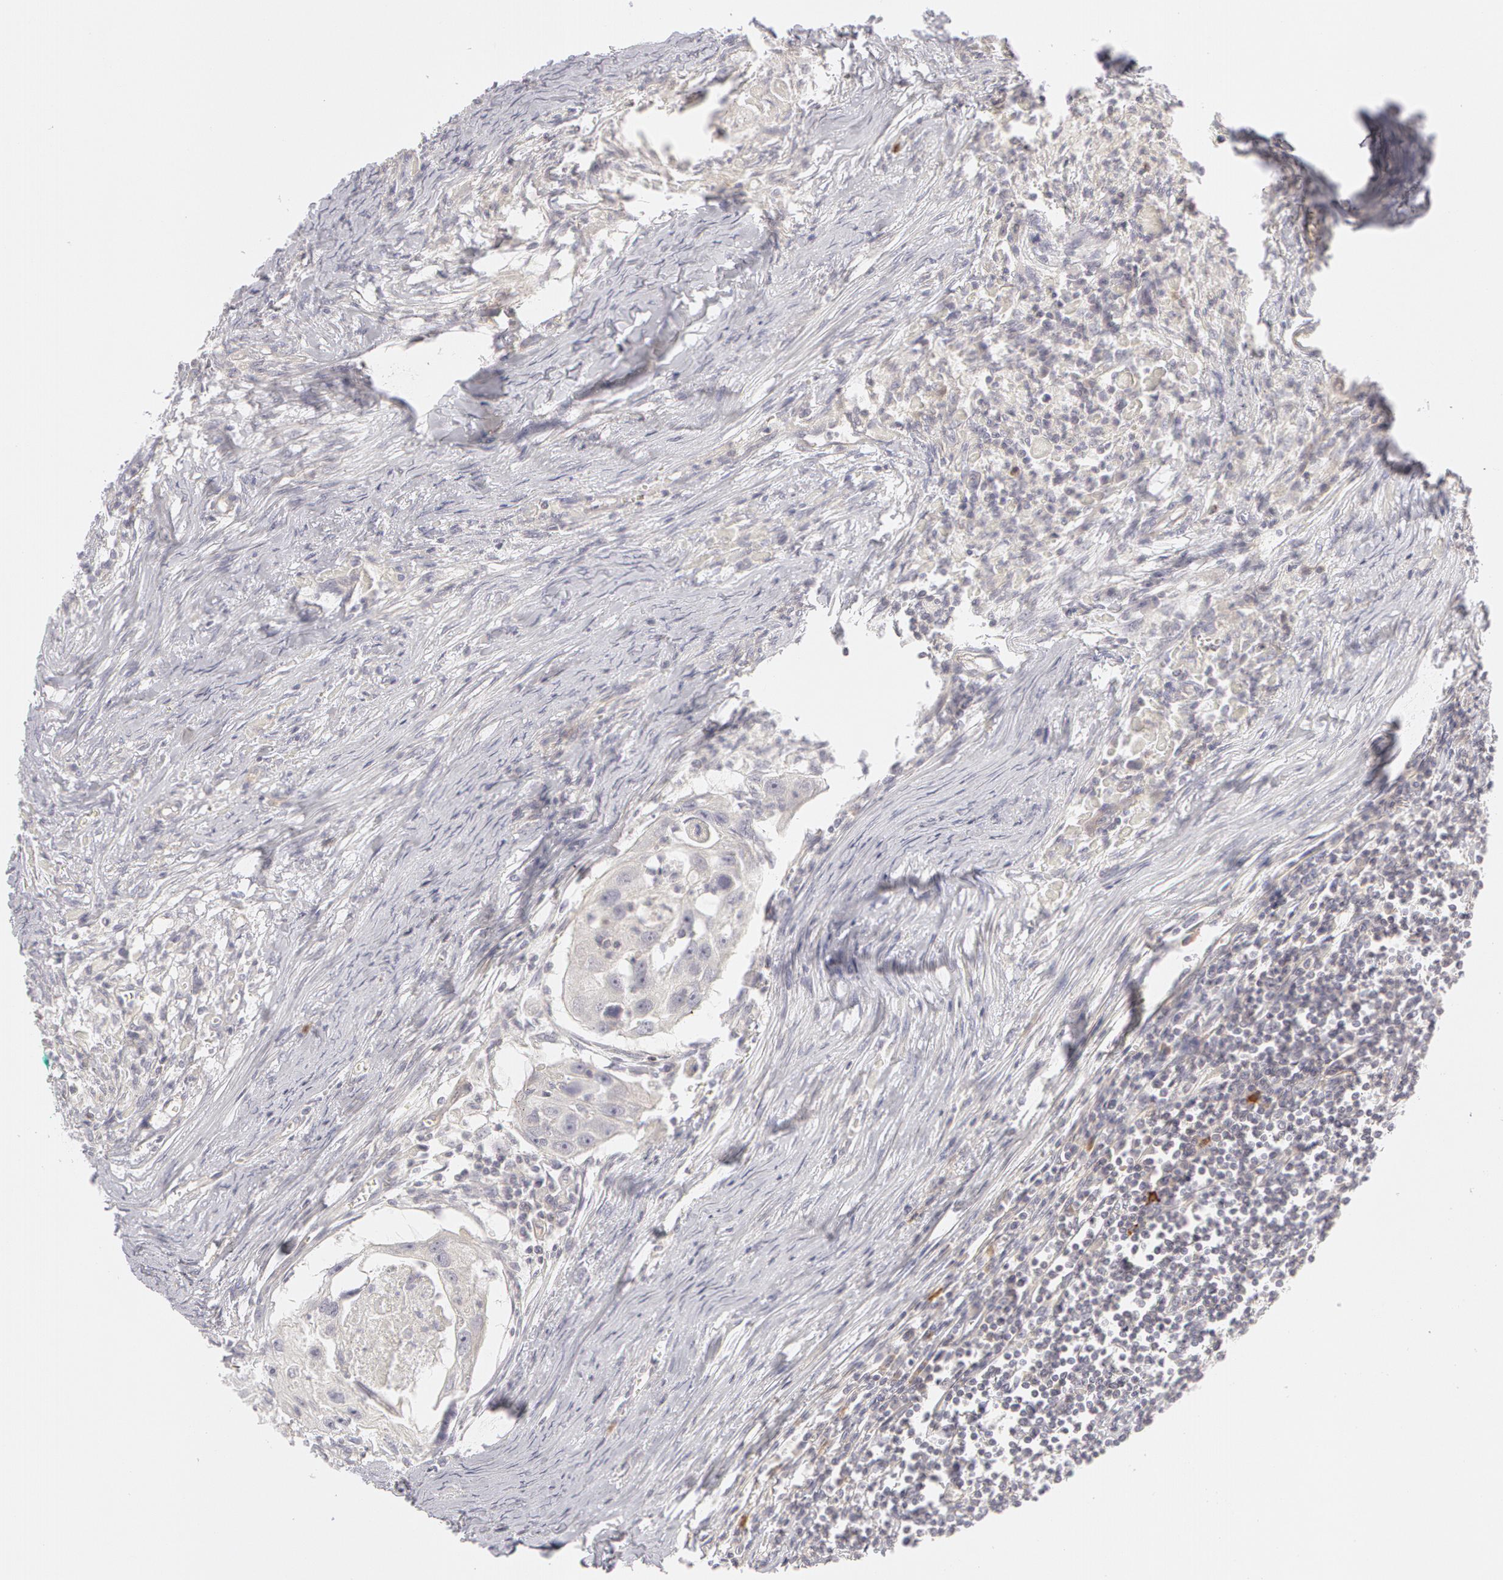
{"staining": {"intensity": "negative", "quantity": "none", "location": "none"}, "tissue": "head and neck cancer", "cell_type": "Tumor cells", "image_type": "cancer", "snomed": [{"axis": "morphology", "description": "Squamous cell carcinoma, NOS"}, {"axis": "topography", "description": "Head-Neck"}], "caption": "Immunohistochemical staining of human head and neck cancer displays no significant staining in tumor cells. (DAB immunohistochemistry (IHC), high magnification).", "gene": "ABCB1", "patient": {"sex": "male", "age": 64}}